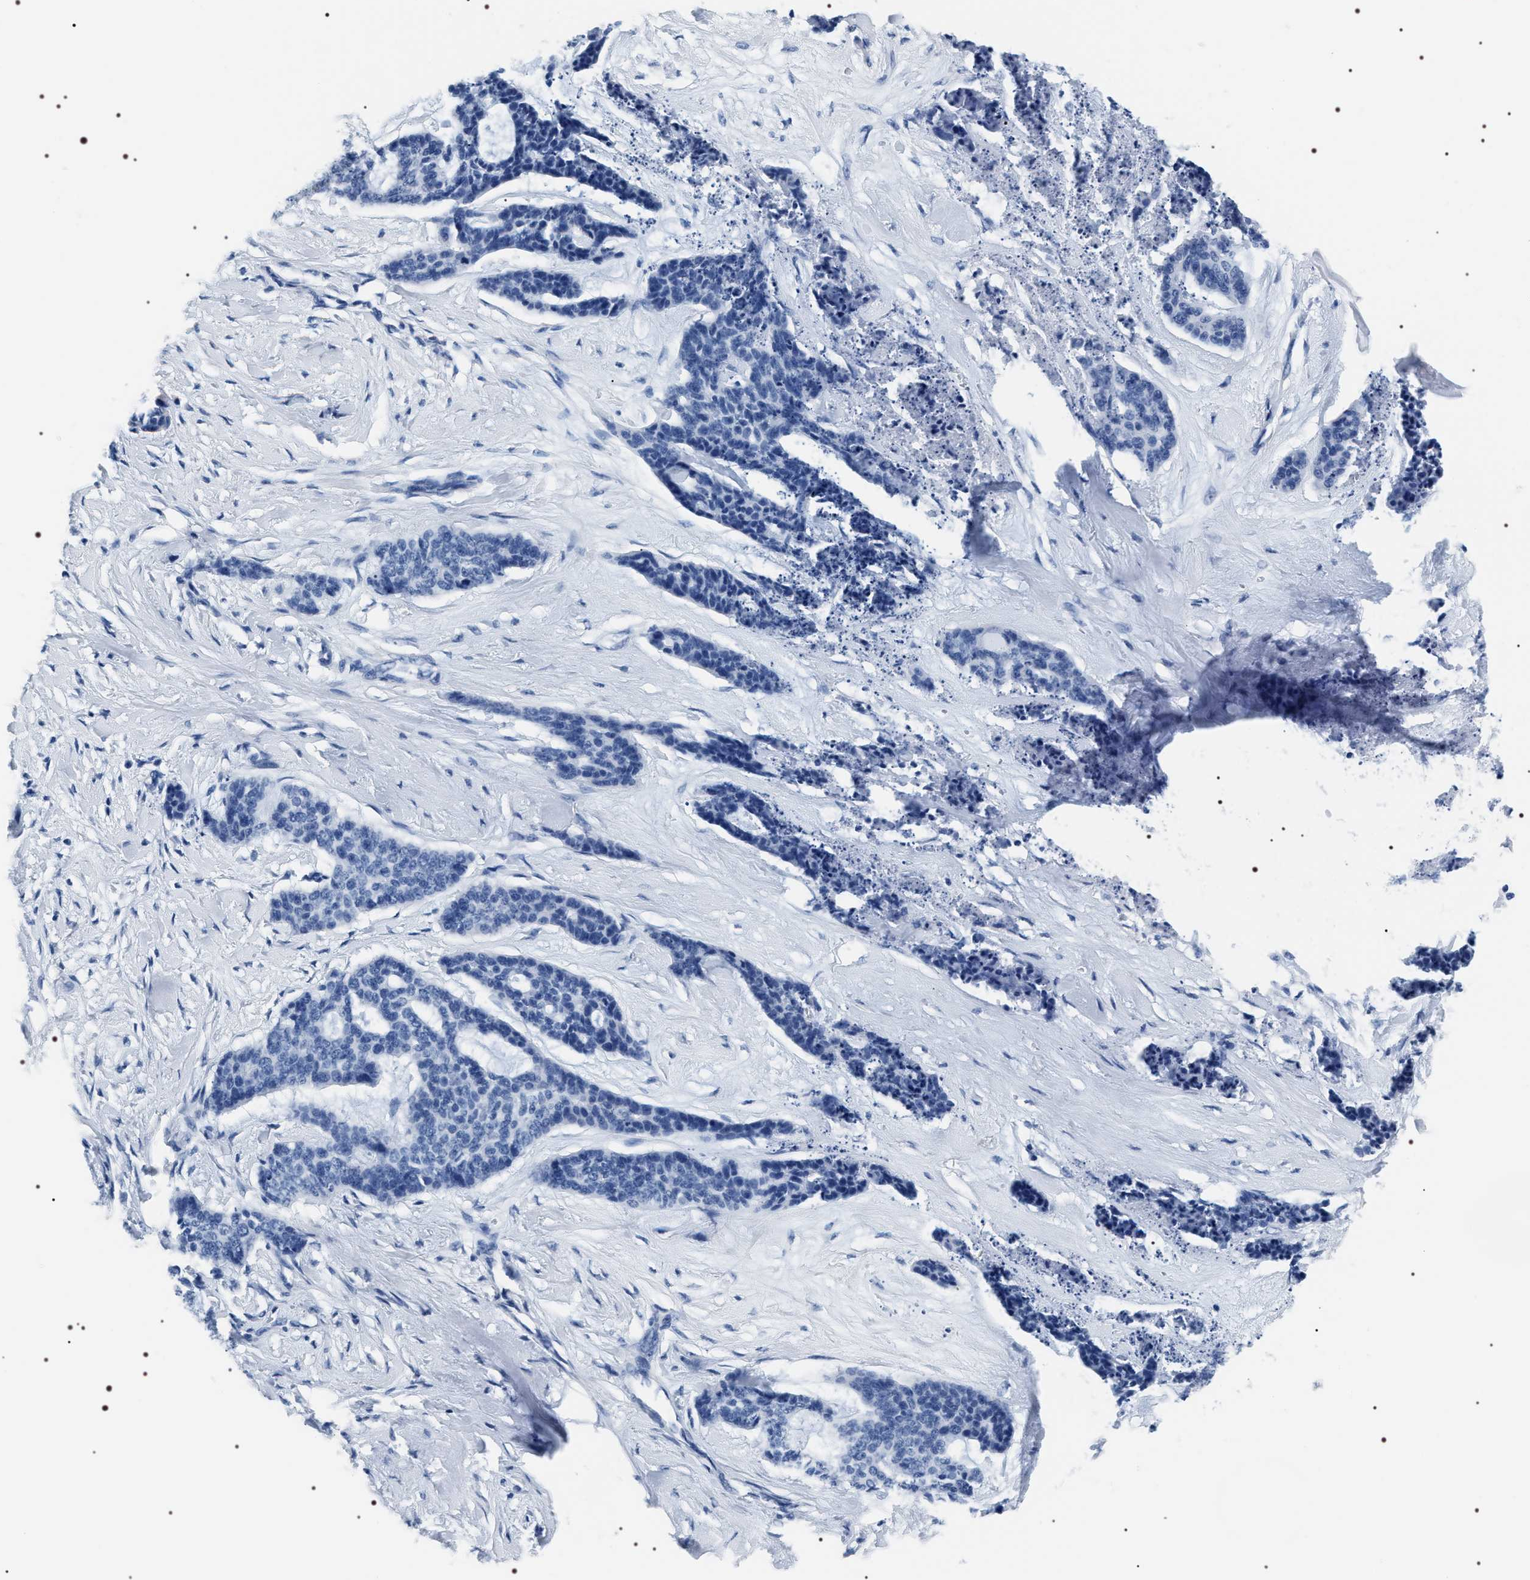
{"staining": {"intensity": "negative", "quantity": "none", "location": "none"}, "tissue": "skin cancer", "cell_type": "Tumor cells", "image_type": "cancer", "snomed": [{"axis": "morphology", "description": "Basal cell carcinoma"}, {"axis": "topography", "description": "Skin"}], "caption": "There is no significant staining in tumor cells of skin cancer. Brightfield microscopy of IHC stained with DAB (3,3'-diaminobenzidine) (brown) and hematoxylin (blue), captured at high magnification.", "gene": "ADH4", "patient": {"sex": "female", "age": 64}}